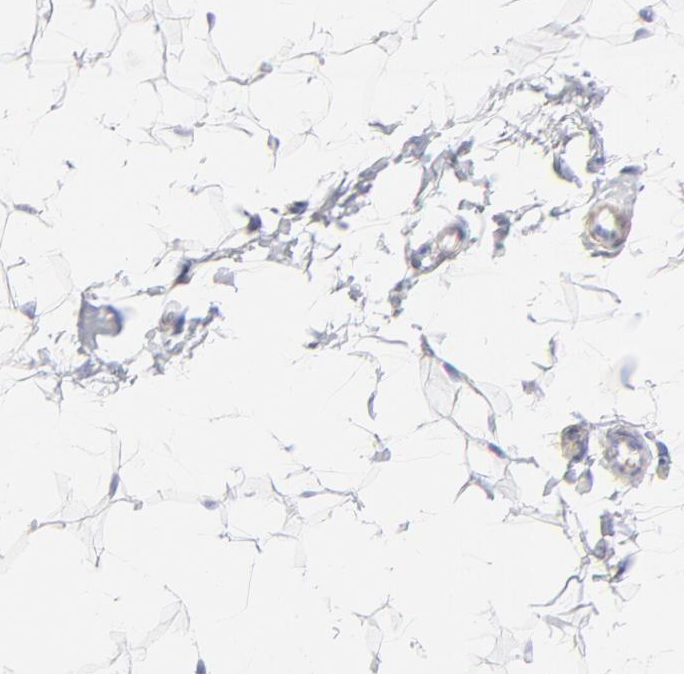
{"staining": {"intensity": "negative", "quantity": "none", "location": "none"}, "tissue": "adipose tissue", "cell_type": "Adipocytes", "image_type": "normal", "snomed": [{"axis": "morphology", "description": "Normal tissue, NOS"}, {"axis": "topography", "description": "Soft tissue"}], "caption": "IHC photomicrograph of benign human adipose tissue stained for a protein (brown), which displays no positivity in adipocytes.", "gene": "ACTA2", "patient": {"sex": "male", "age": 26}}